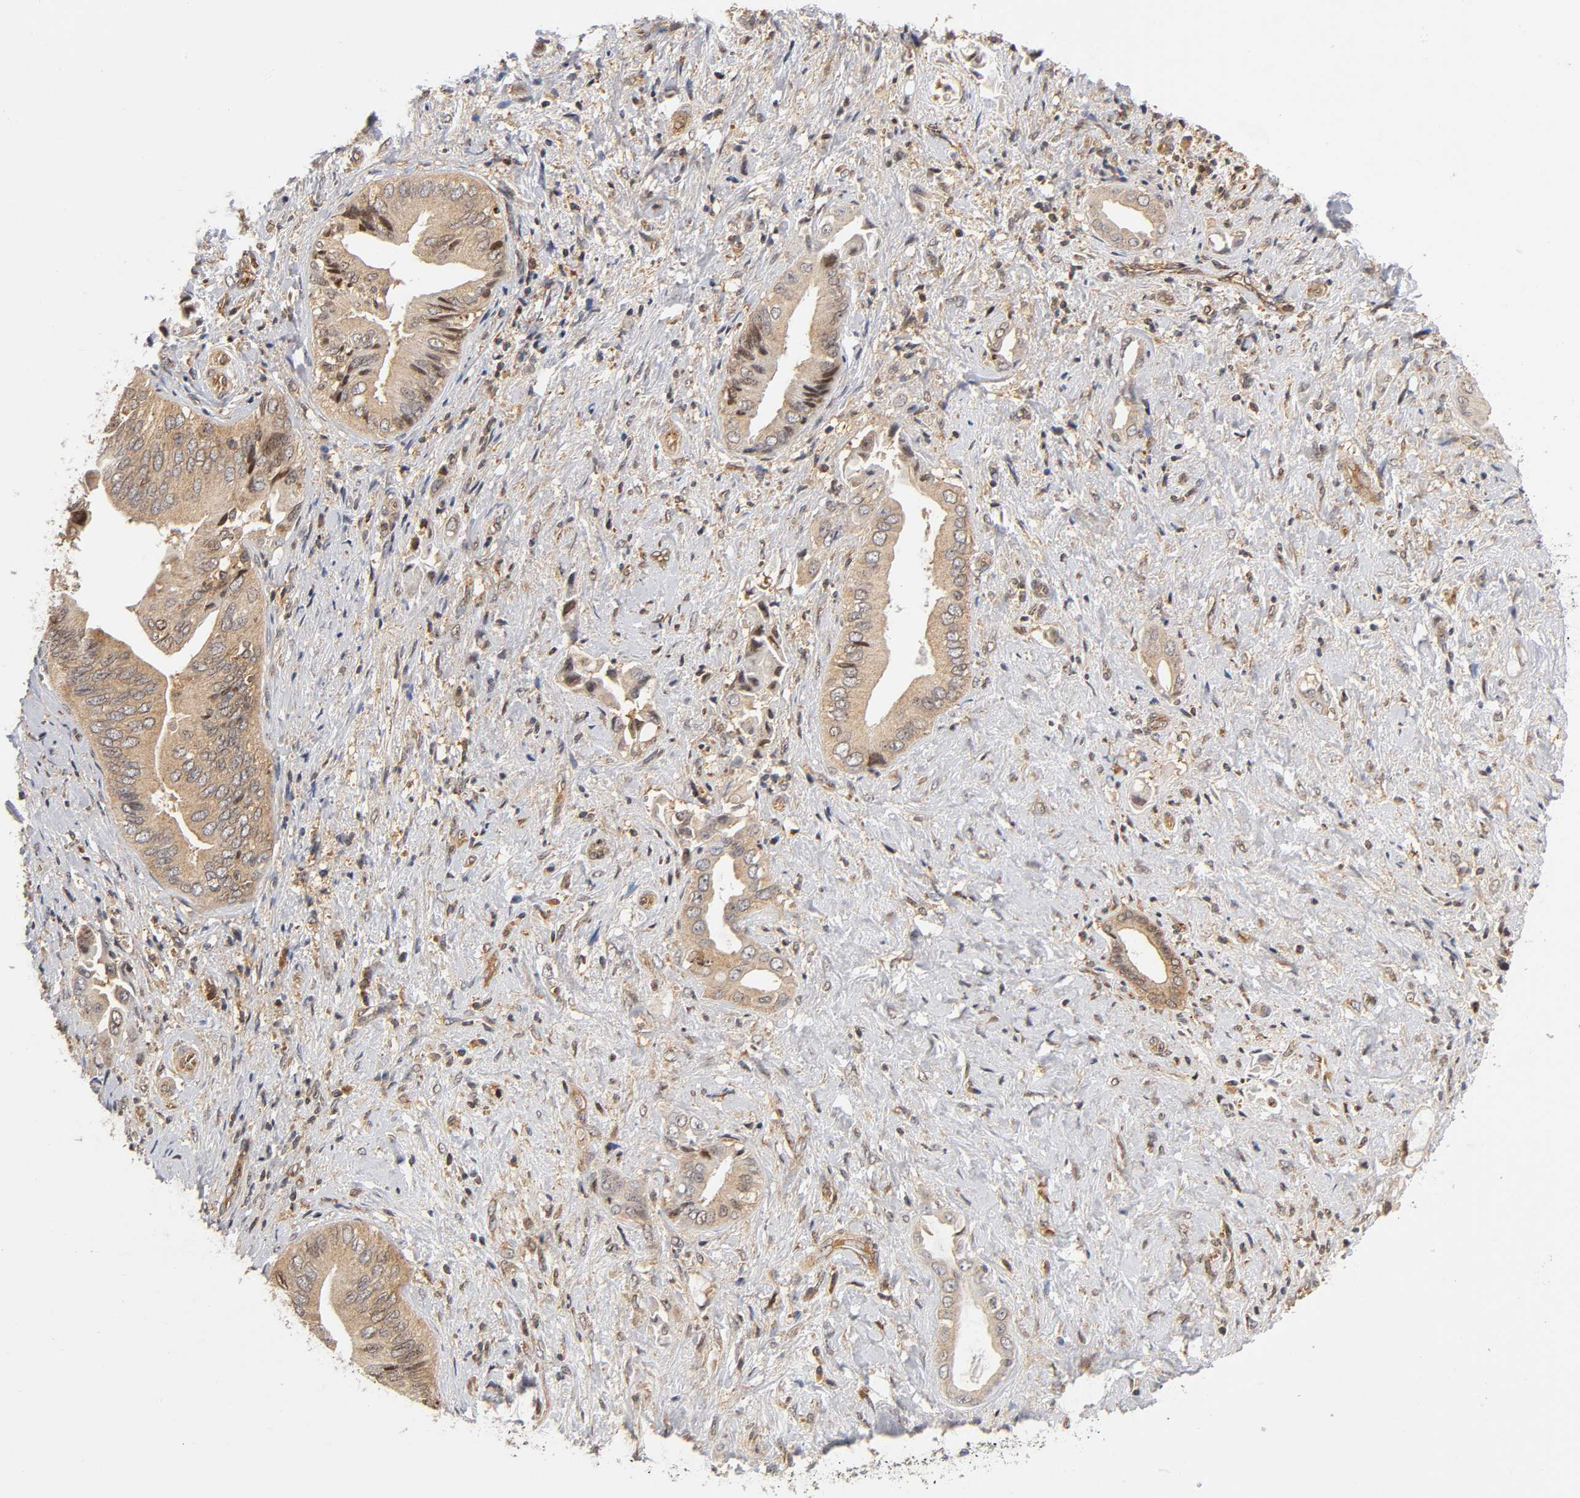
{"staining": {"intensity": "moderate", "quantity": "<25%", "location": "cytoplasmic/membranous,nuclear"}, "tissue": "liver cancer", "cell_type": "Tumor cells", "image_type": "cancer", "snomed": [{"axis": "morphology", "description": "Cholangiocarcinoma"}, {"axis": "topography", "description": "Liver"}], "caption": "Protein expression analysis of human liver cancer (cholangiocarcinoma) reveals moderate cytoplasmic/membranous and nuclear positivity in approximately <25% of tumor cells.", "gene": "PAFAH1B1", "patient": {"sex": "male", "age": 58}}